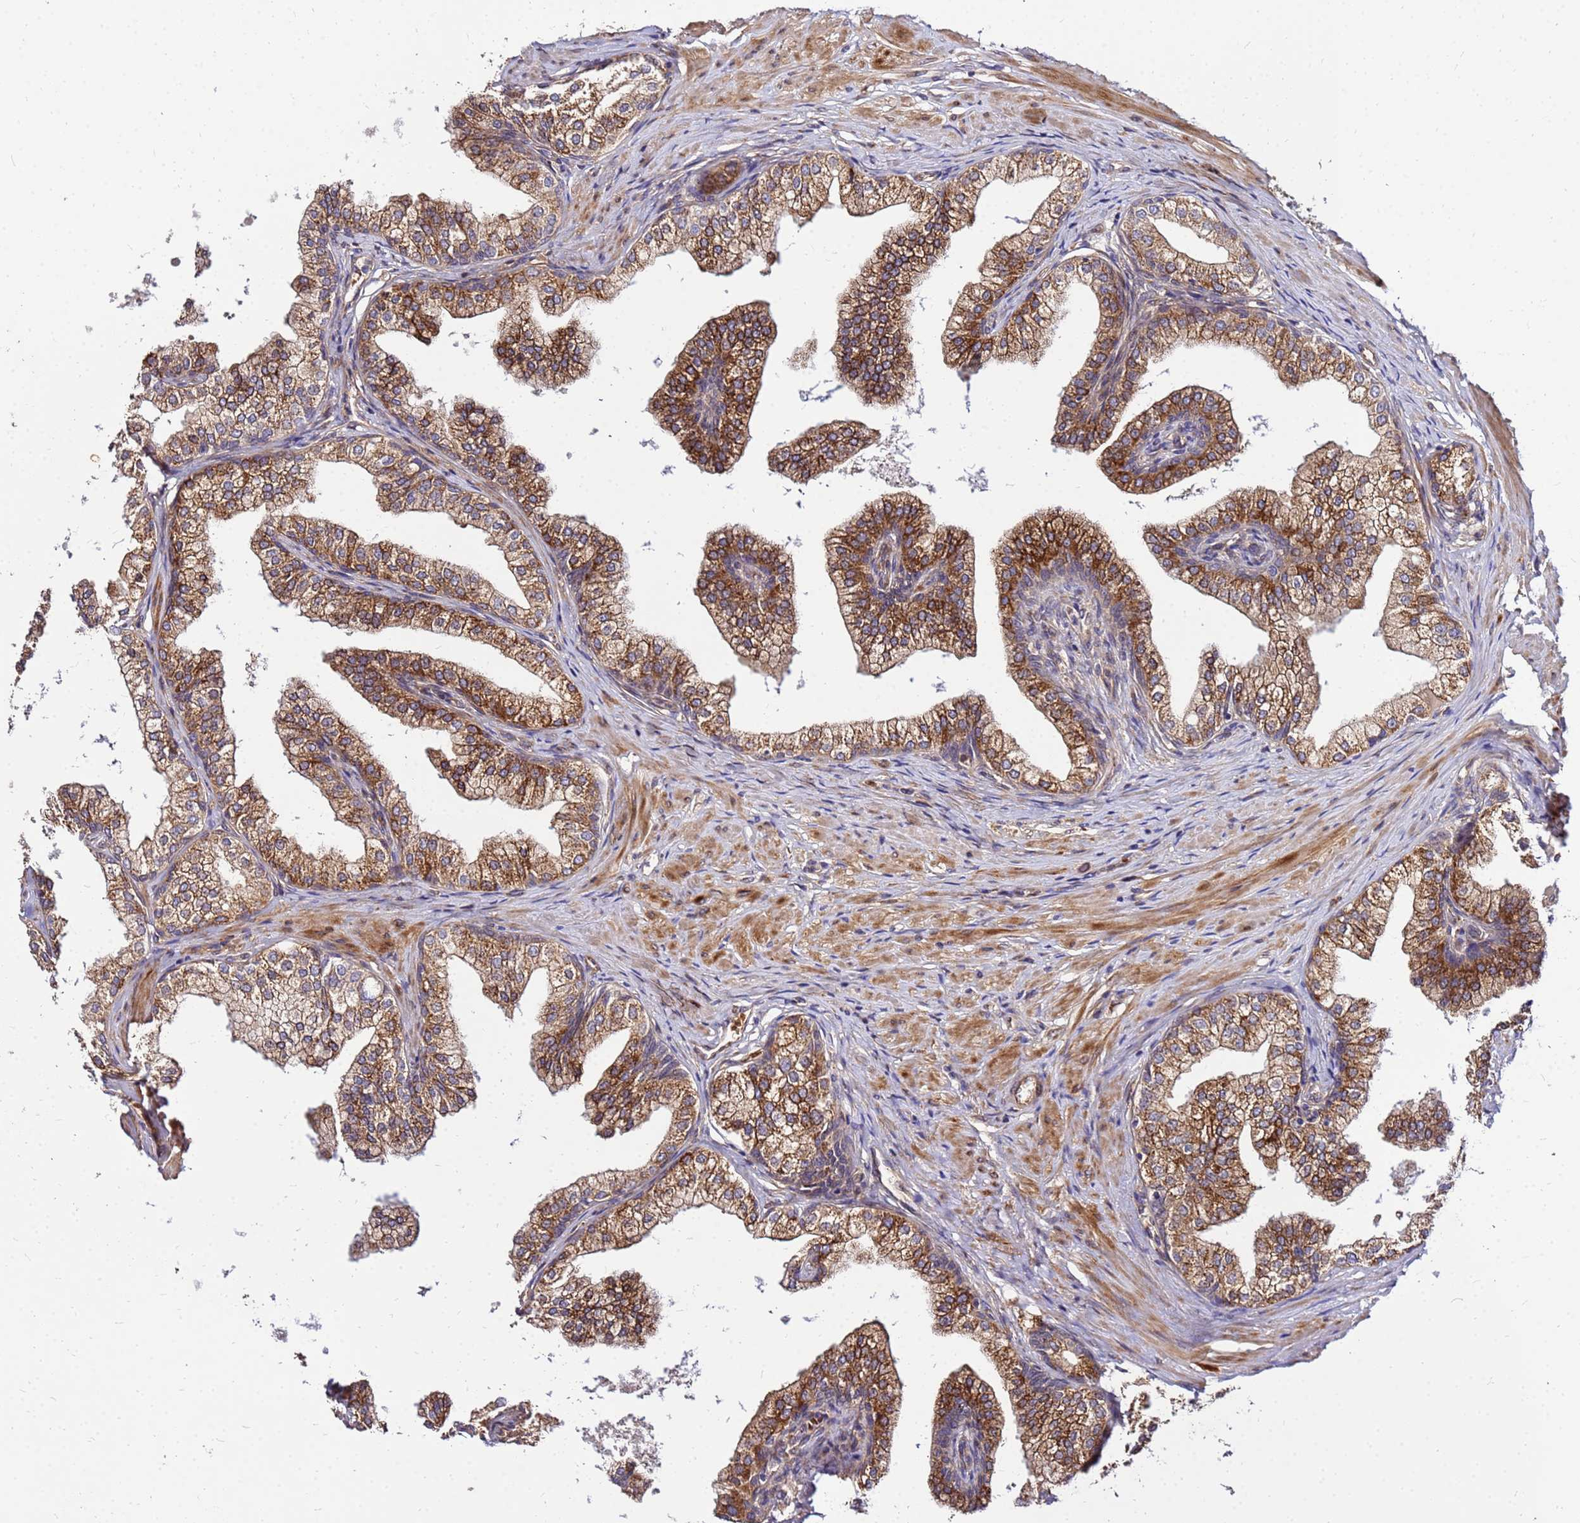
{"staining": {"intensity": "strong", "quantity": ">75%", "location": "cytoplasmic/membranous"}, "tissue": "prostate", "cell_type": "Glandular cells", "image_type": "normal", "snomed": [{"axis": "morphology", "description": "Normal tissue, NOS"}, {"axis": "topography", "description": "Prostate"}], "caption": "Immunohistochemical staining of unremarkable prostate demonstrates high levels of strong cytoplasmic/membranous staining in about >75% of glandular cells.", "gene": "WWC2", "patient": {"sex": "male", "age": 60}}